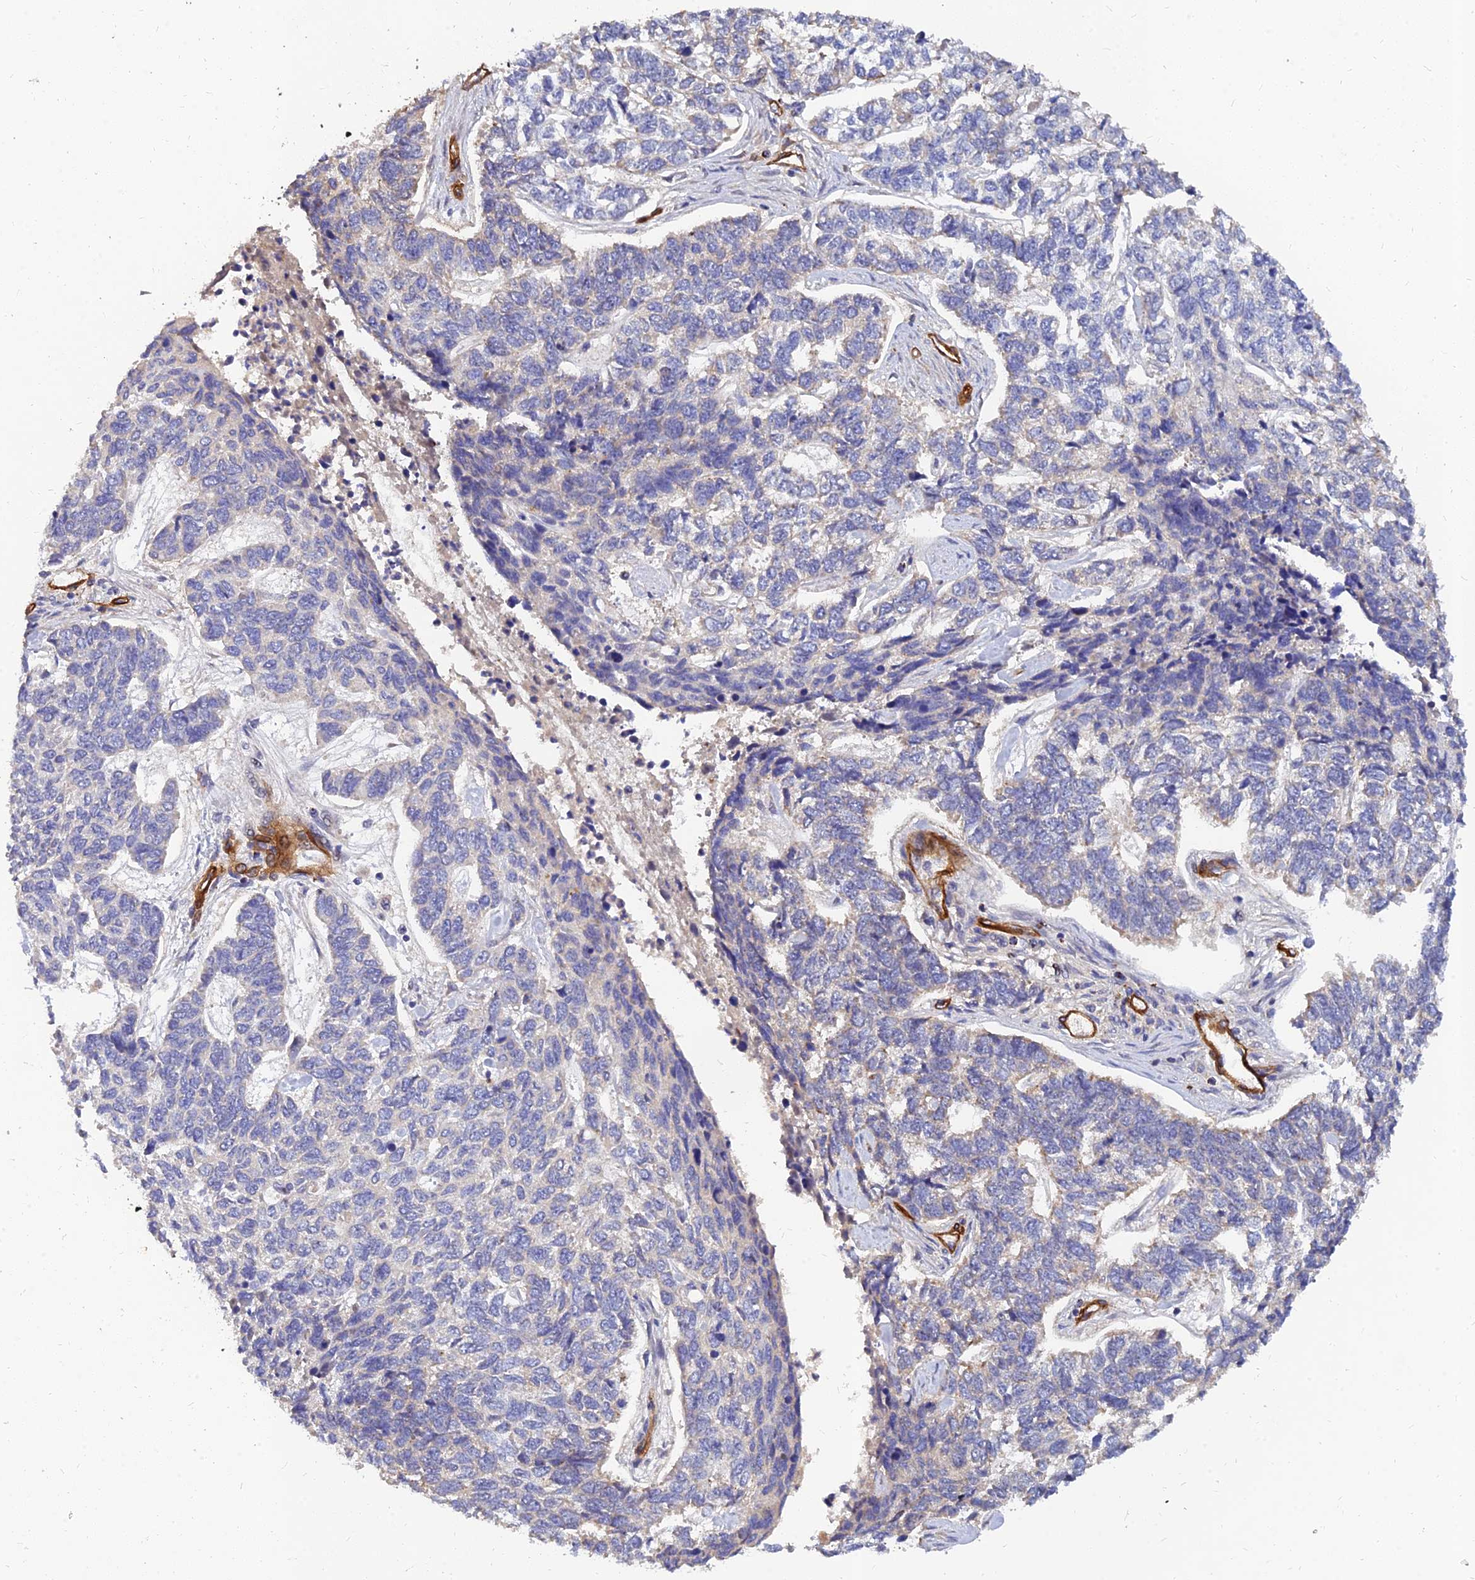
{"staining": {"intensity": "negative", "quantity": "none", "location": "none"}, "tissue": "skin cancer", "cell_type": "Tumor cells", "image_type": "cancer", "snomed": [{"axis": "morphology", "description": "Basal cell carcinoma"}, {"axis": "topography", "description": "Skin"}], "caption": "Micrograph shows no protein expression in tumor cells of skin cancer (basal cell carcinoma) tissue.", "gene": "MRPL35", "patient": {"sex": "female", "age": 65}}